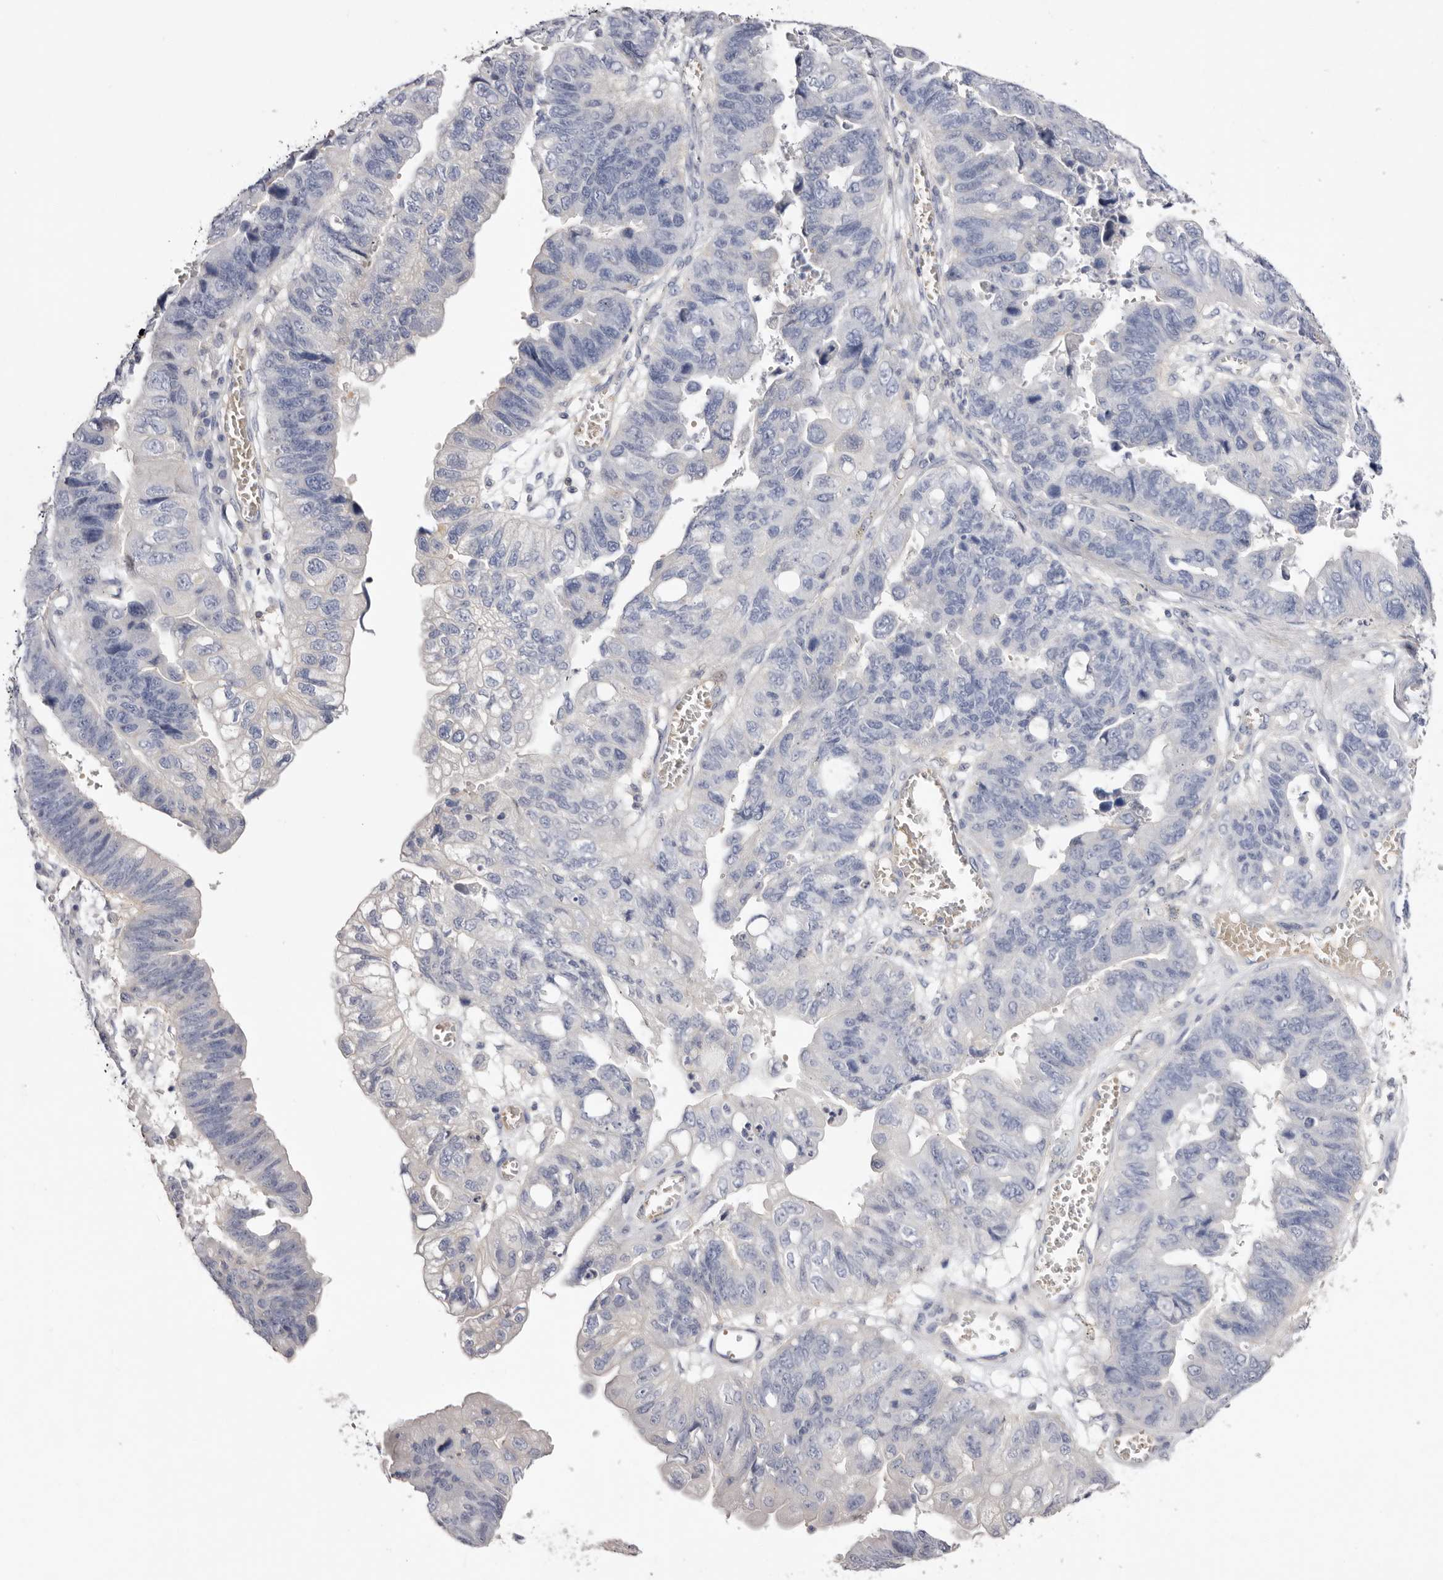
{"staining": {"intensity": "negative", "quantity": "none", "location": "none"}, "tissue": "stomach cancer", "cell_type": "Tumor cells", "image_type": "cancer", "snomed": [{"axis": "morphology", "description": "Adenocarcinoma, NOS"}, {"axis": "topography", "description": "Stomach"}], "caption": "Stomach adenocarcinoma was stained to show a protein in brown. There is no significant expression in tumor cells.", "gene": "S1PR5", "patient": {"sex": "male", "age": 59}}